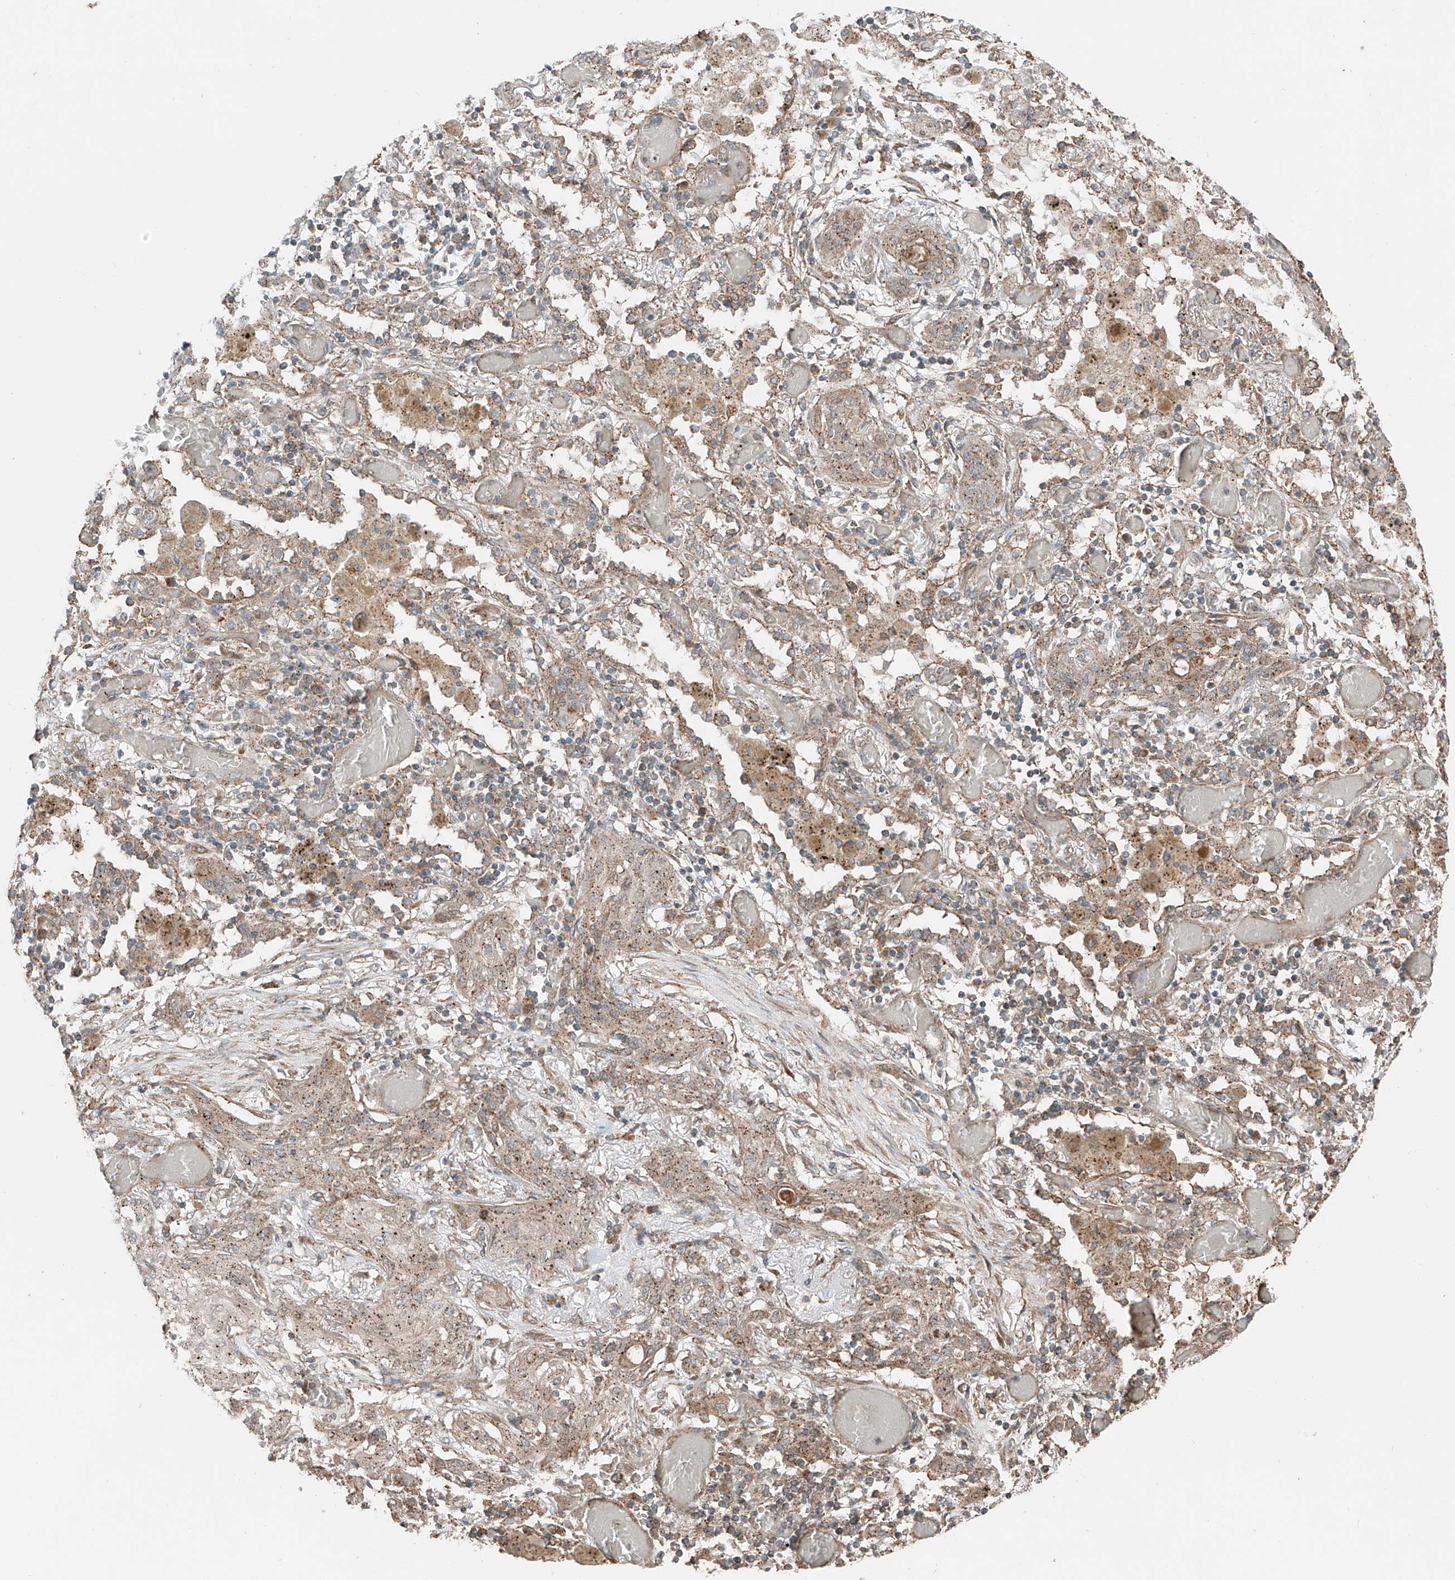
{"staining": {"intensity": "weak", "quantity": ">75%", "location": "cytoplasmic/membranous"}, "tissue": "lung cancer", "cell_type": "Tumor cells", "image_type": "cancer", "snomed": [{"axis": "morphology", "description": "Squamous cell carcinoma, NOS"}, {"axis": "topography", "description": "Lung"}], "caption": "Lung squamous cell carcinoma was stained to show a protein in brown. There is low levels of weak cytoplasmic/membranous positivity in about >75% of tumor cells.", "gene": "CEP162", "patient": {"sex": "female", "age": 47}}